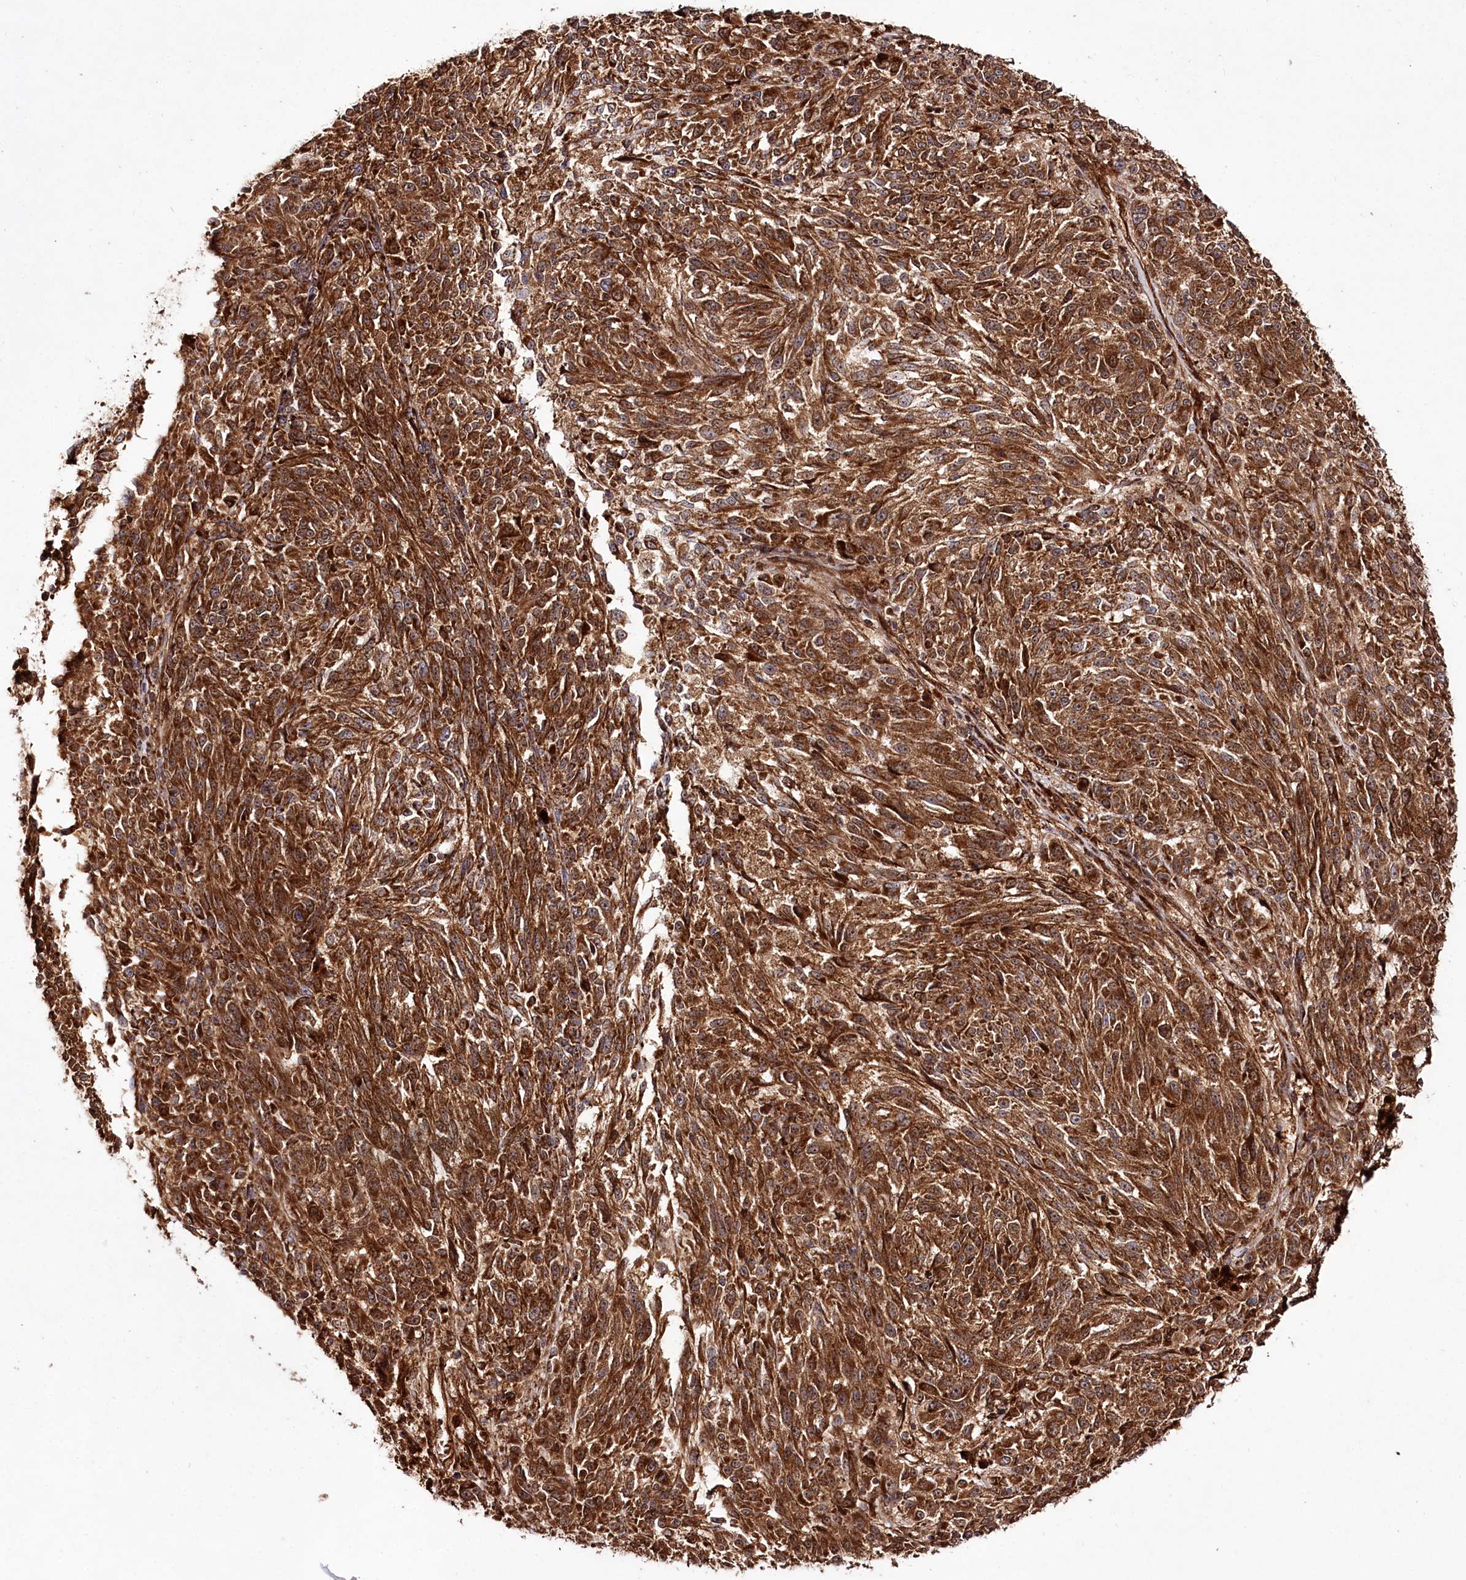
{"staining": {"intensity": "strong", "quantity": ">75%", "location": "cytoplasmic/membranous"}, "tissue": "melanoma", "cell_type": "Tumor cells", "image_type": "cancer", "snomed": [{"axis": "morphology", "description": "Malignant melanoma, NOS"}, {"axis": "topography", "description": "Skin"}], "caption": "This micrograph demonstrates melanoma stained with immunohistochemistry (IHC) to label a protein in brown. The cytoplasmic/membranous of tumor cells show strong positivity for the protein. Nuclei are counter-stained blue.", "gene": "REXO2", "patient": {"sex": "male", "age": 53}}